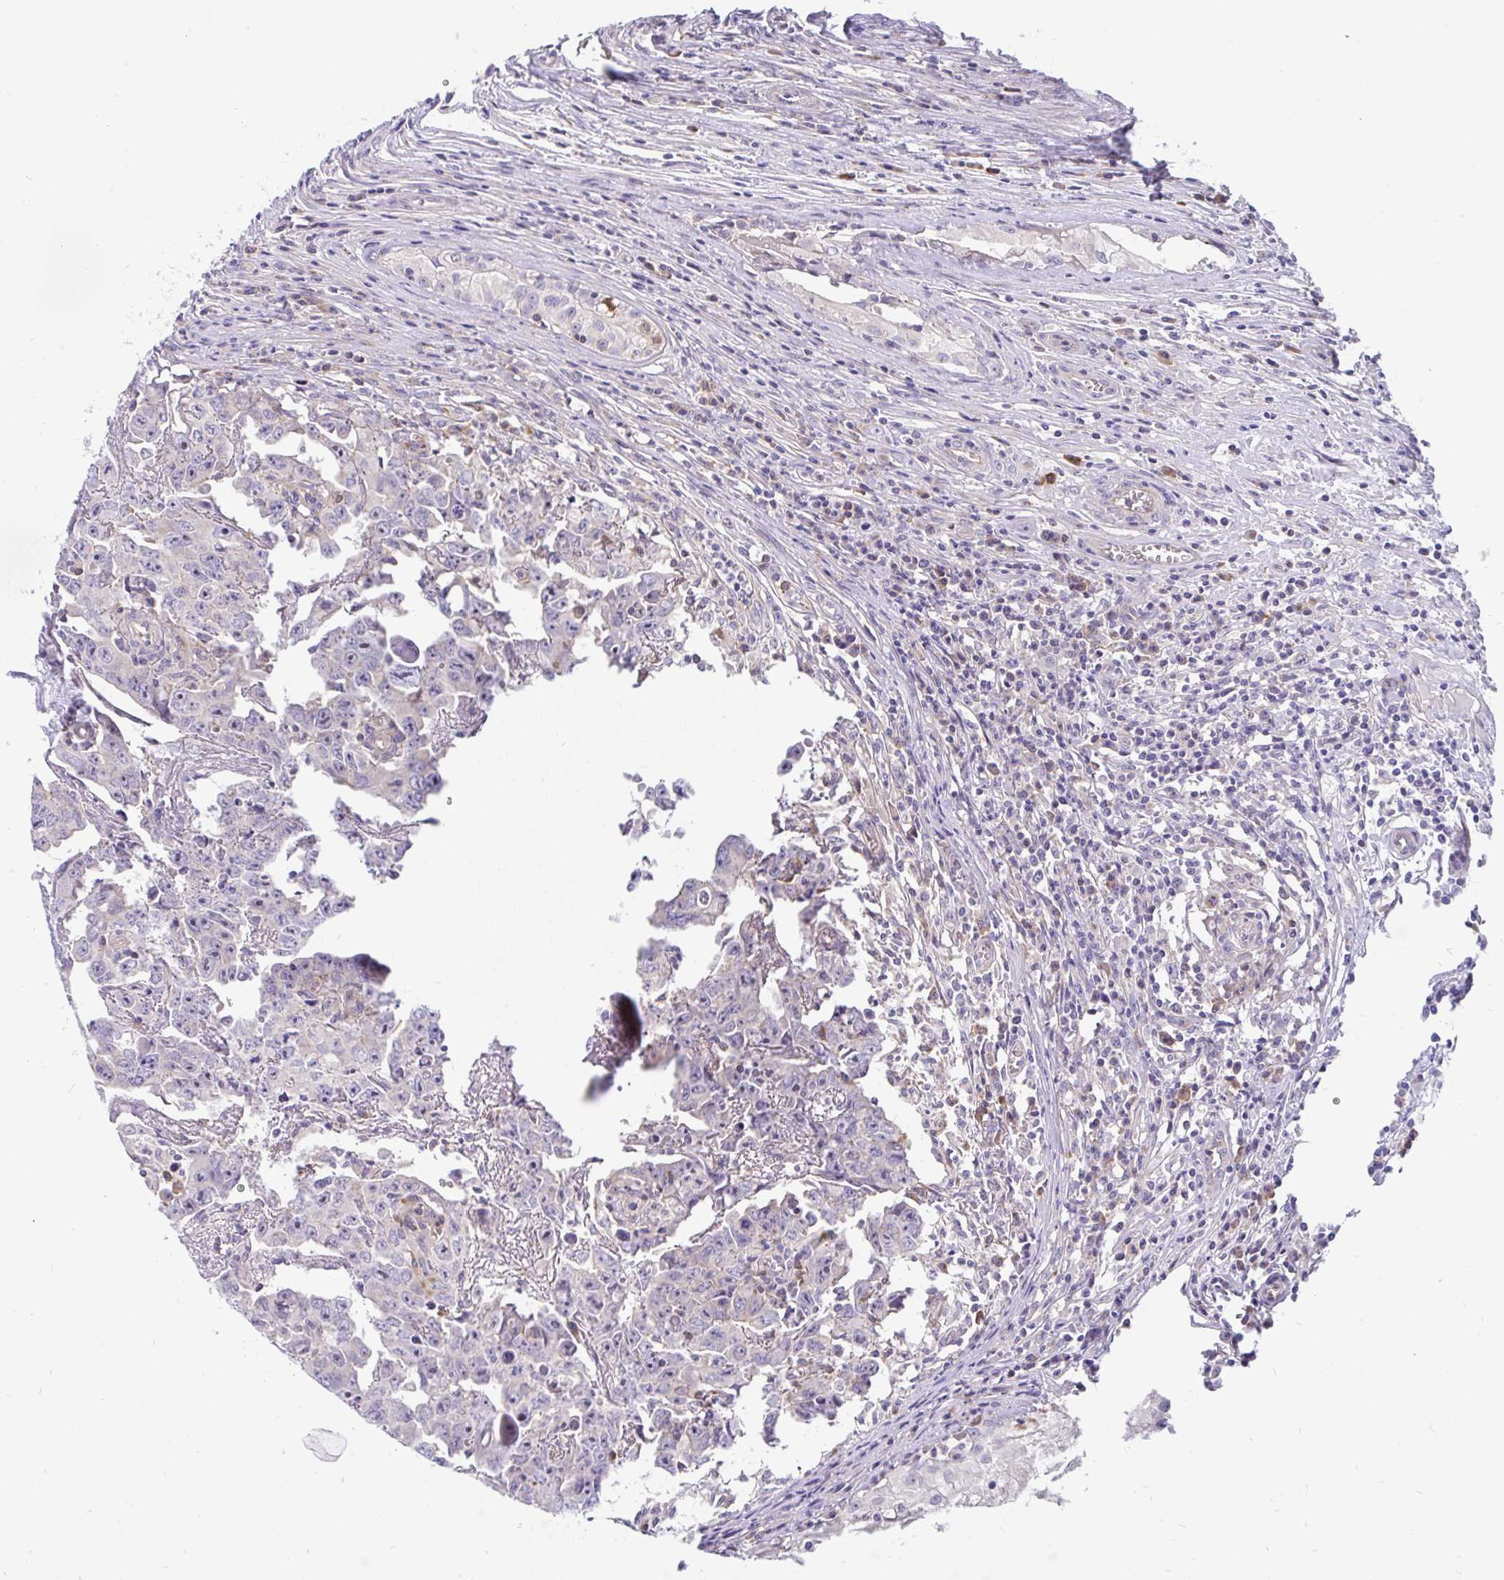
{"staining": {"intensity": "negative", "quantity": "none", "location": "none"}, "tissue": "testis cancer", "cell_type": "Tumor cells", "image_type": "cancer", "snomed": [{"axis": "morphology", "description": "Carcinoma, Embryonal, NOS"}, {"axis": "topography", "description": "Testis"}], "caption": "Immunohistochemical staining of embryonal carcinoma (testis) demonstrates no significant positivity in tumor cells. Brightfield microscopy of immunohistochemistry (IHC) stained with DAB (brown) and hematoxylin (blue), captured at high magnification.", "gene": "LRRC26", "patient": {"sex": "male", "age": 22}}